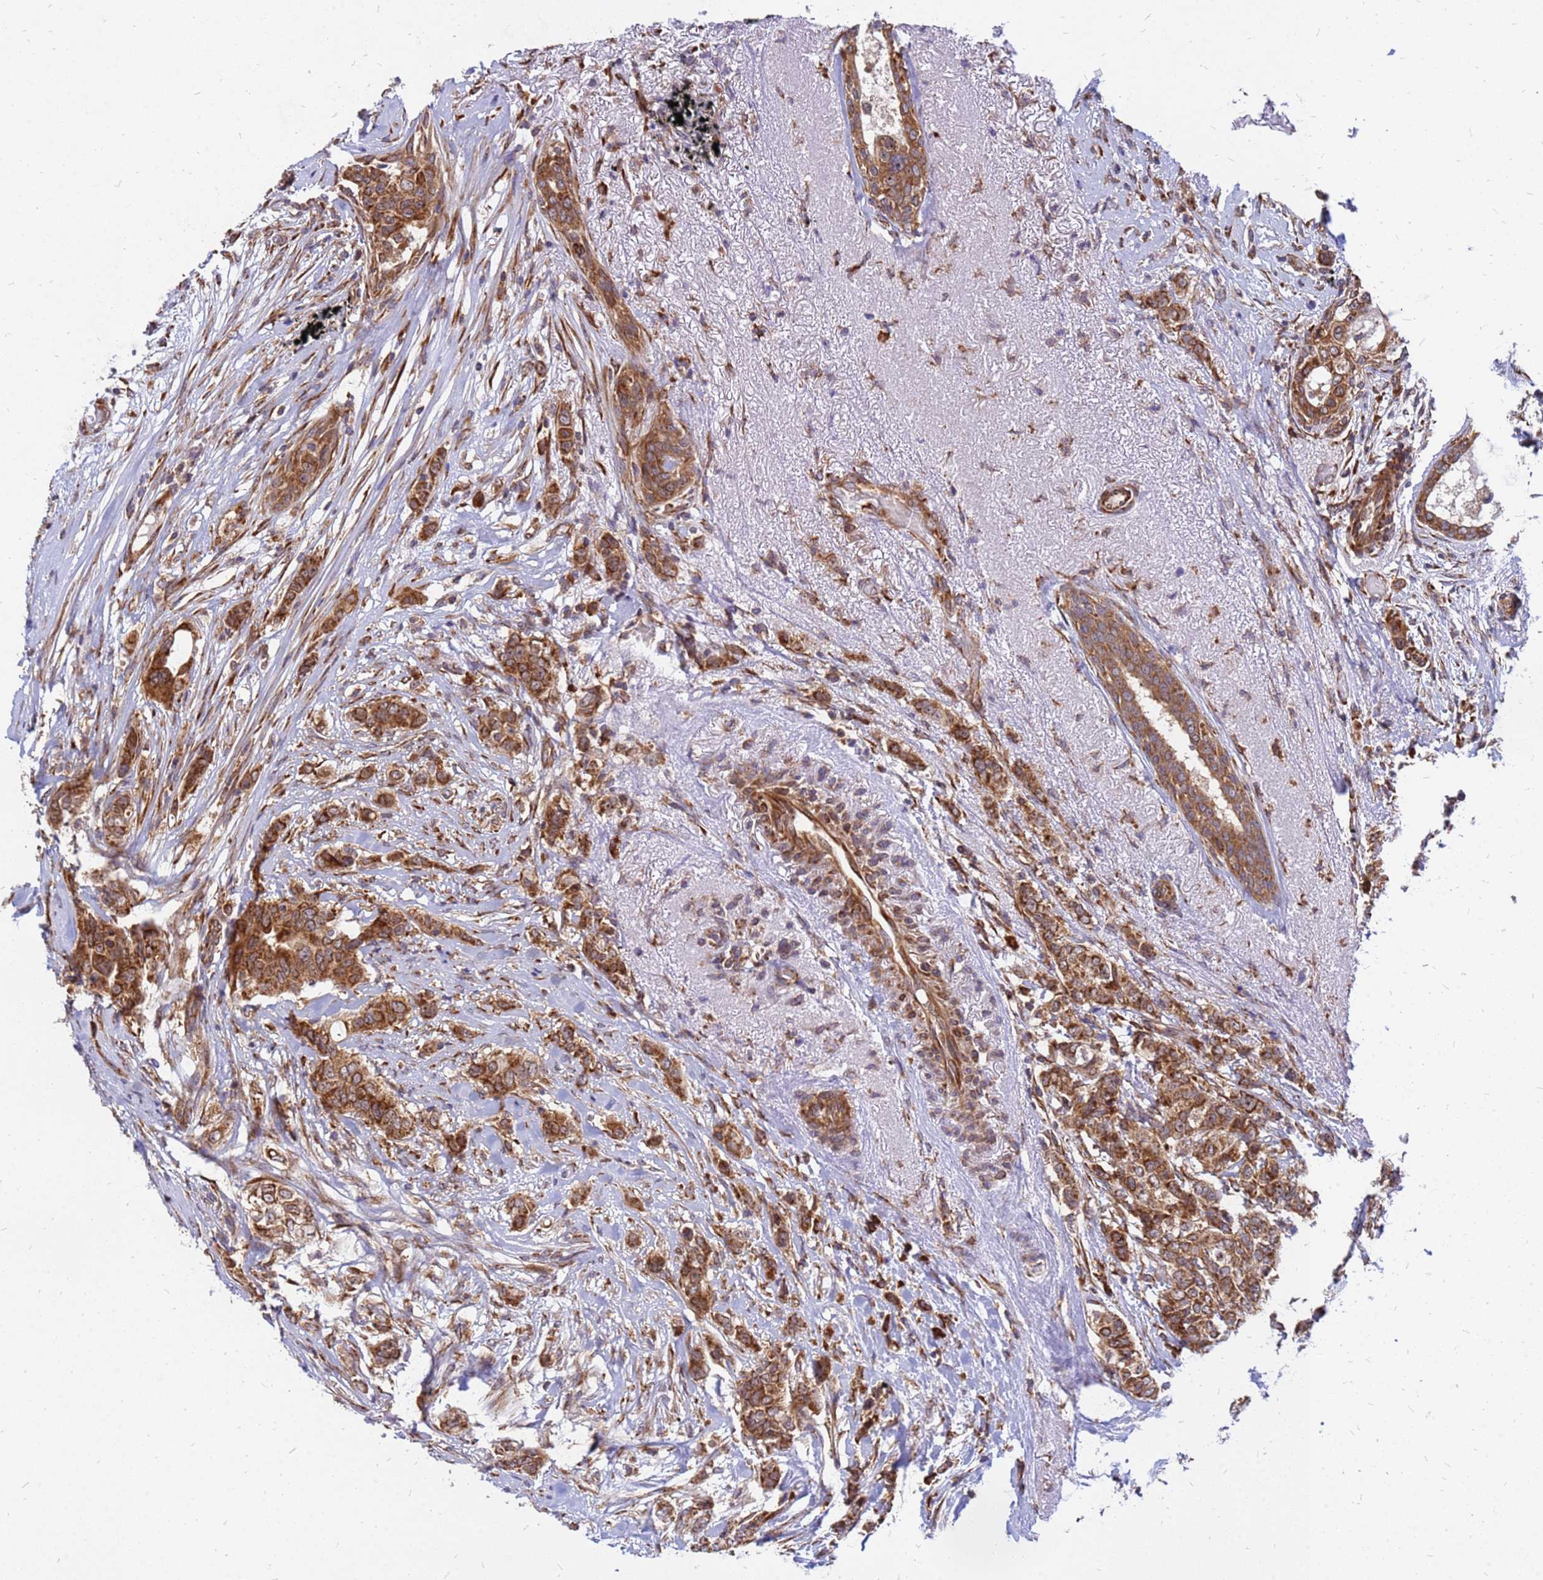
{"staining": {"intensity": "moderate", "quantity": ">75%", "location": "cytoplasmic/membranous"}, "tissue": "breast cancer", "cell_type": "Tumor cells", "image_type": "cancer", "snomed": [{"axis": "morphology", "description": "Lobular carcinoma"}, {"axis": "topography", "description": "Breast"}], "caption": "Breast cancer stained for a protein exhibits moderate cytoplasmic/membranous positivity in tumor cells.", "gene": "RPL8", "patient": {"sex": "female", "age": 51}}